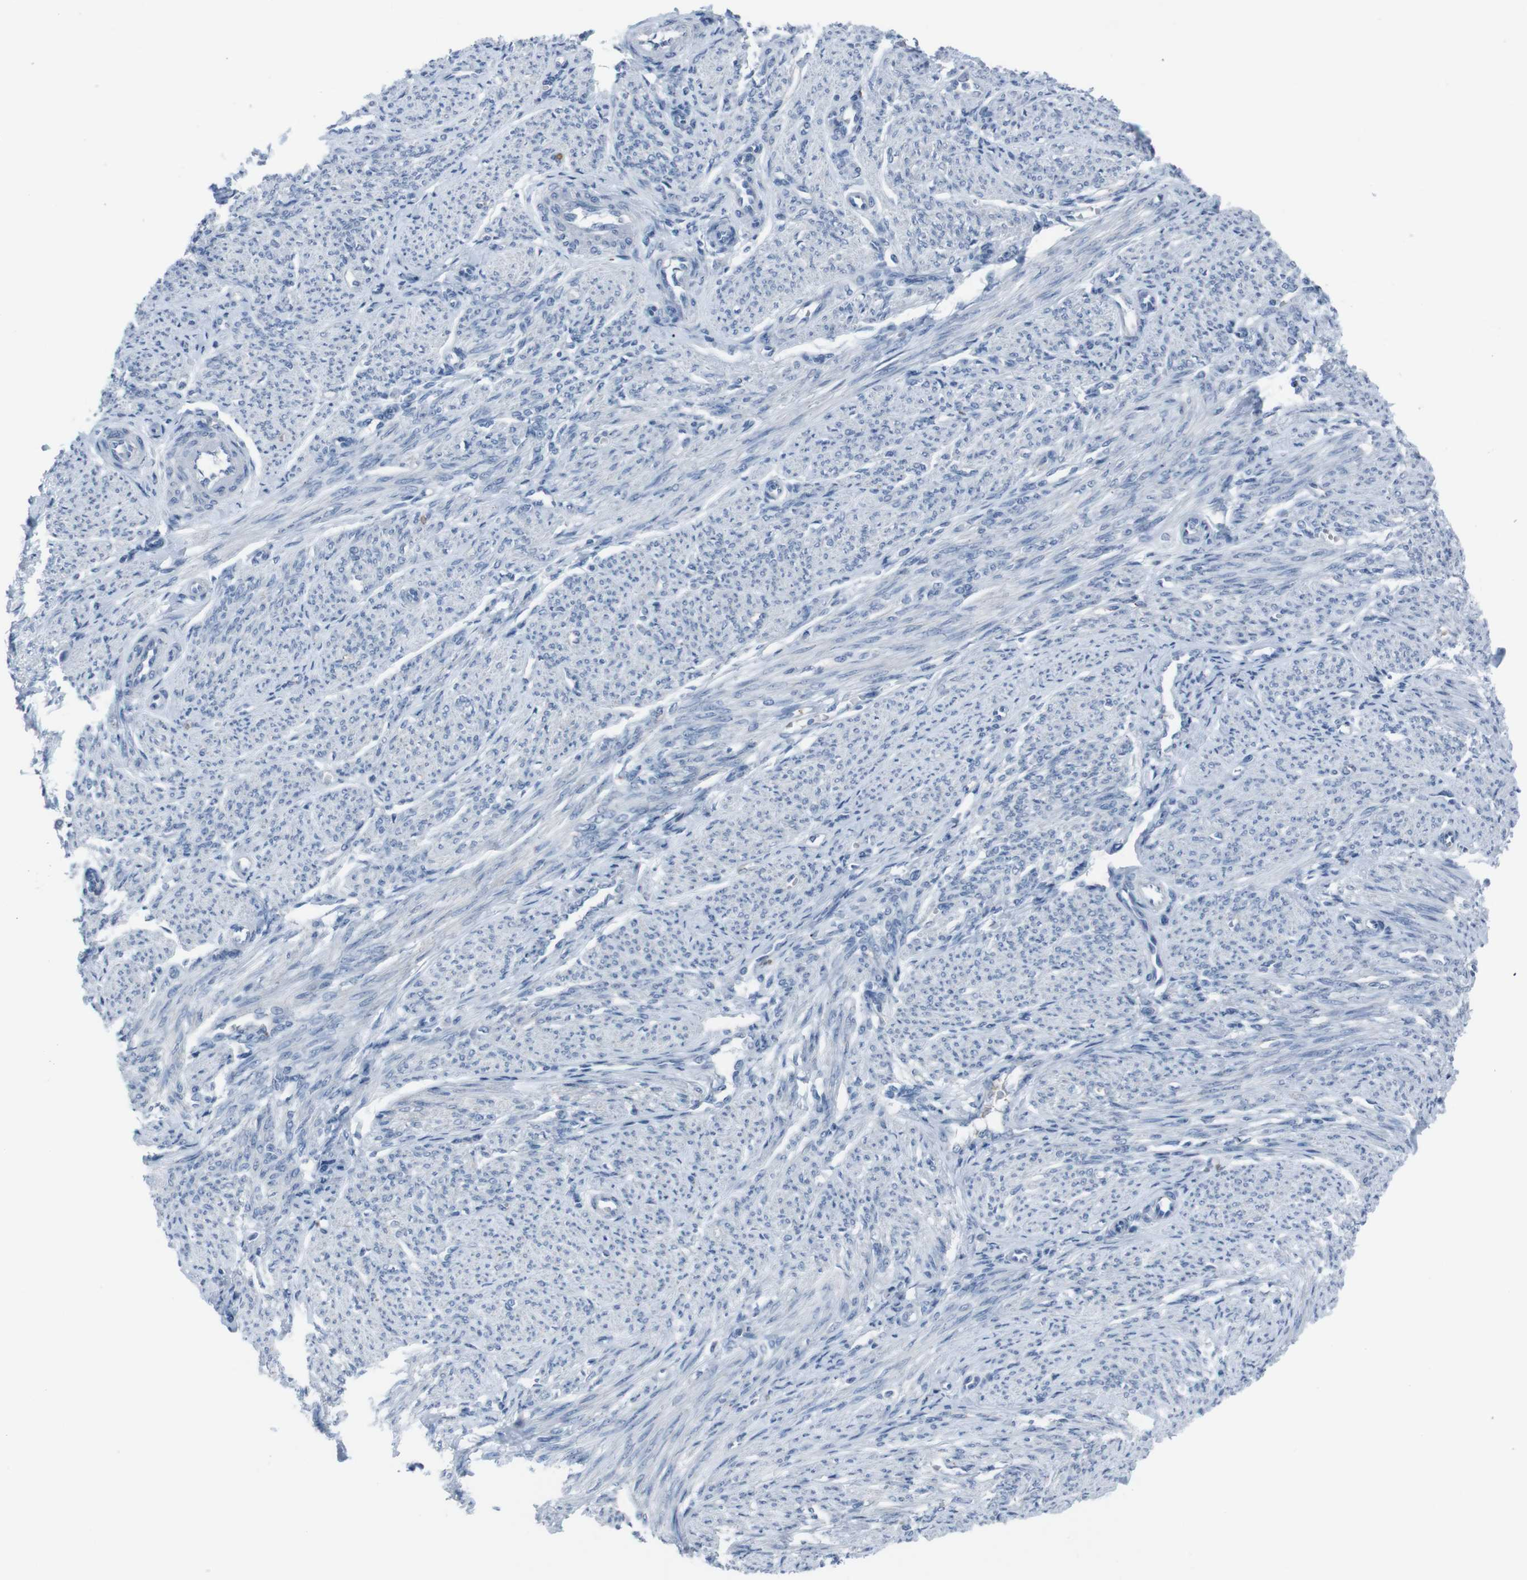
{"staining": {"intensity": "negative", "quantity": "none", "location": "none"}, "tissue": "smooth muscle", "cell_type": "Smooth muscle cells", "image_type": "normal", "snomed": [{"axis": "morphology", "description": "Normal tissue, NOS"}, {"axis": "topography", "description": "Smooth muscle"}], "caption": "The immunohistochemistry histopathology image has no significant positivity in smooth muscle cells of smooth muscle. (Brightfield microscopy of DAB (3,3'-diaminobenzidine) immunohistochemistry at high magnification).", "gene": "ST6GAL1", "patient": {"sex": "female", "age": 65}}